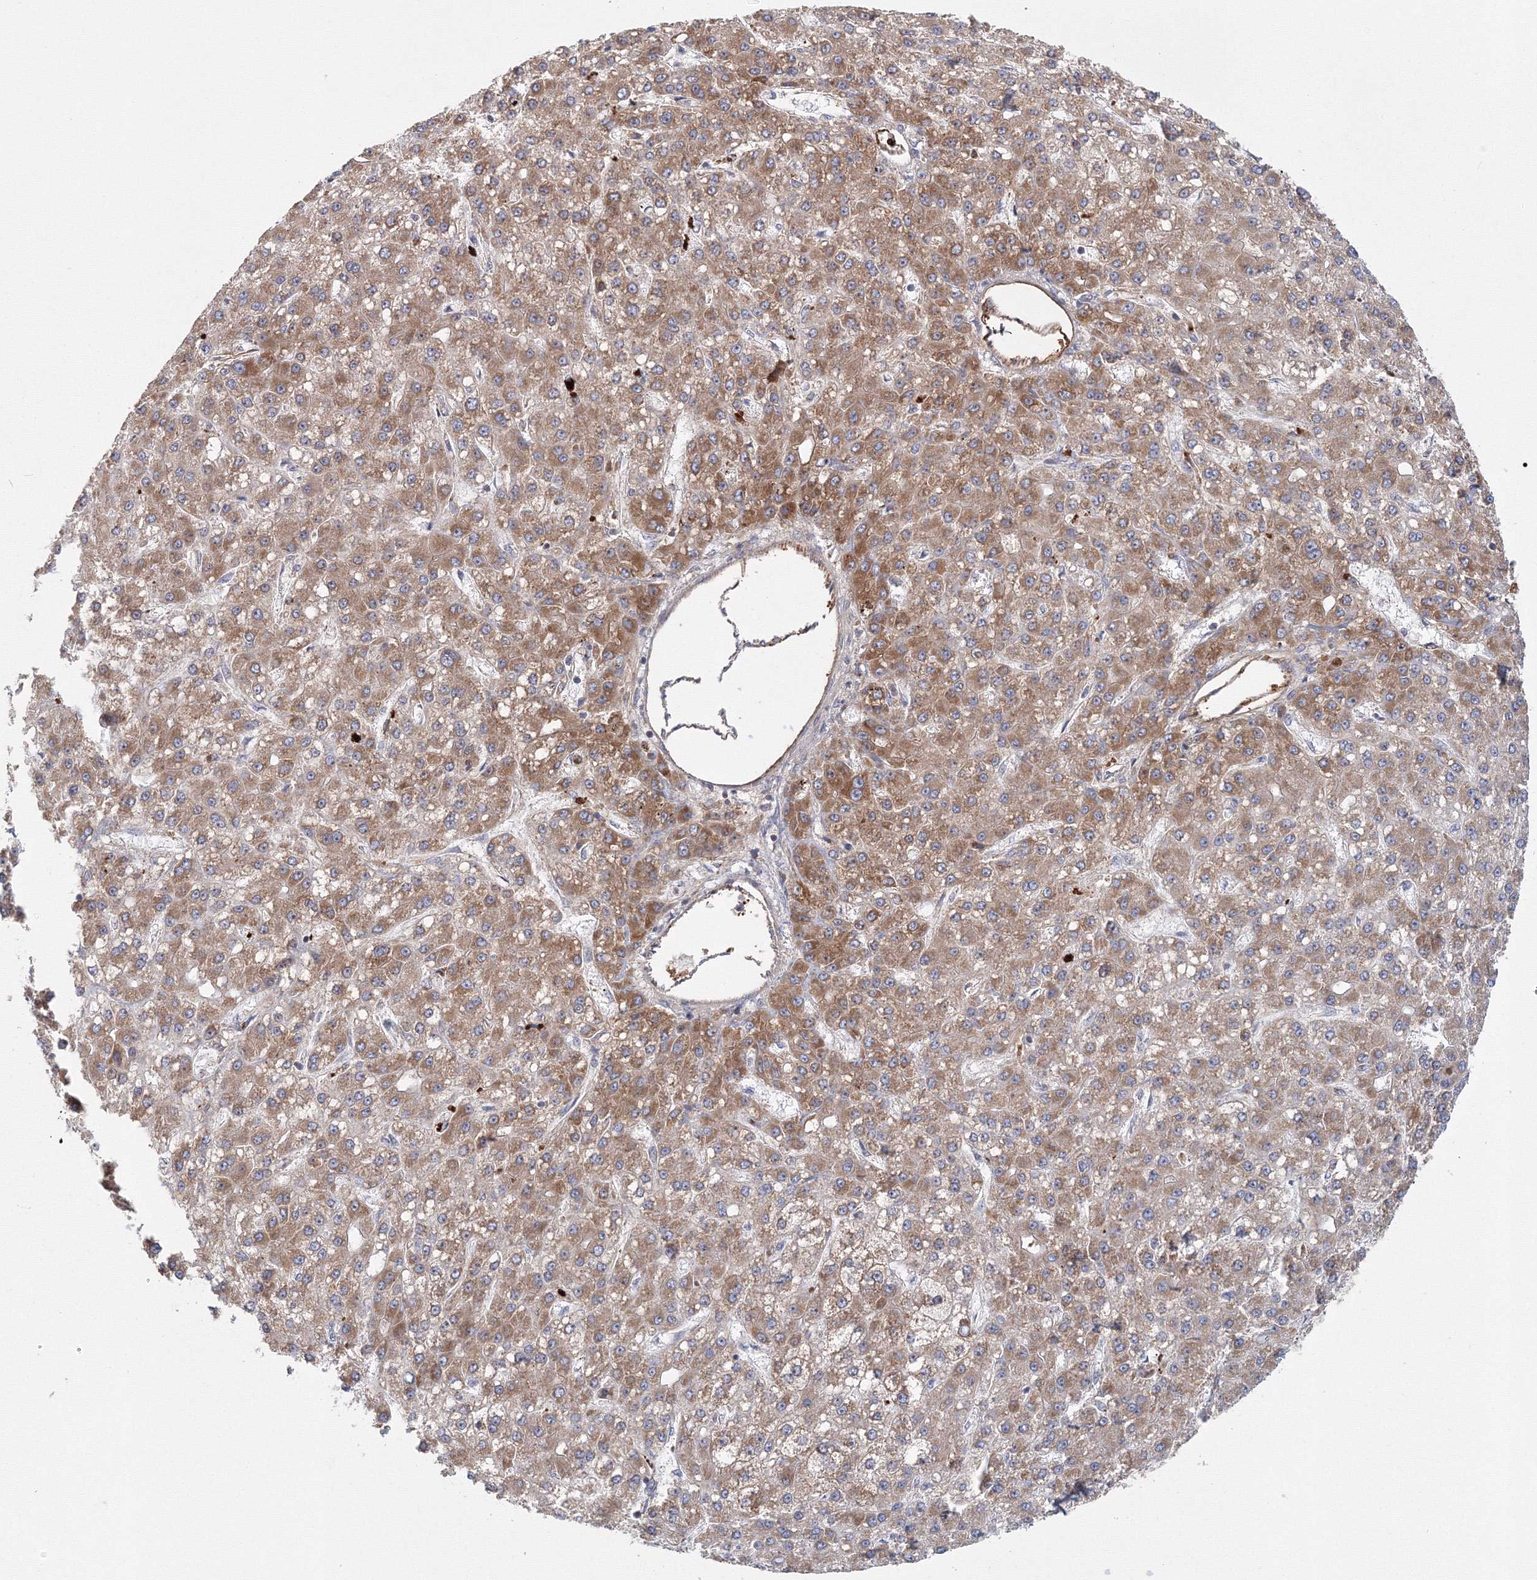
{"staining": {"intensity": "moderate", "quantity": ">75%", "location": "cytoplasmic/membranous"}, "tissue": "liver cancer", "cell_type": "Tumor cells", "image_type": "cancer", "snomed": [{"axis": "morphology", "description": "Carcinoma, Hepatocellular, NOS"}, {"axis": "topography", "description": "Liver"}], "caption": "There is medium levels of moderate cytoplasmic/membranous staining in tumor cells of hepatocellular carcinoma (liver), as demonstrated by immunohistochemical staining (brown color).", "gene": "GRPEL1", "patient": {"sex": "male", "age": 67}}